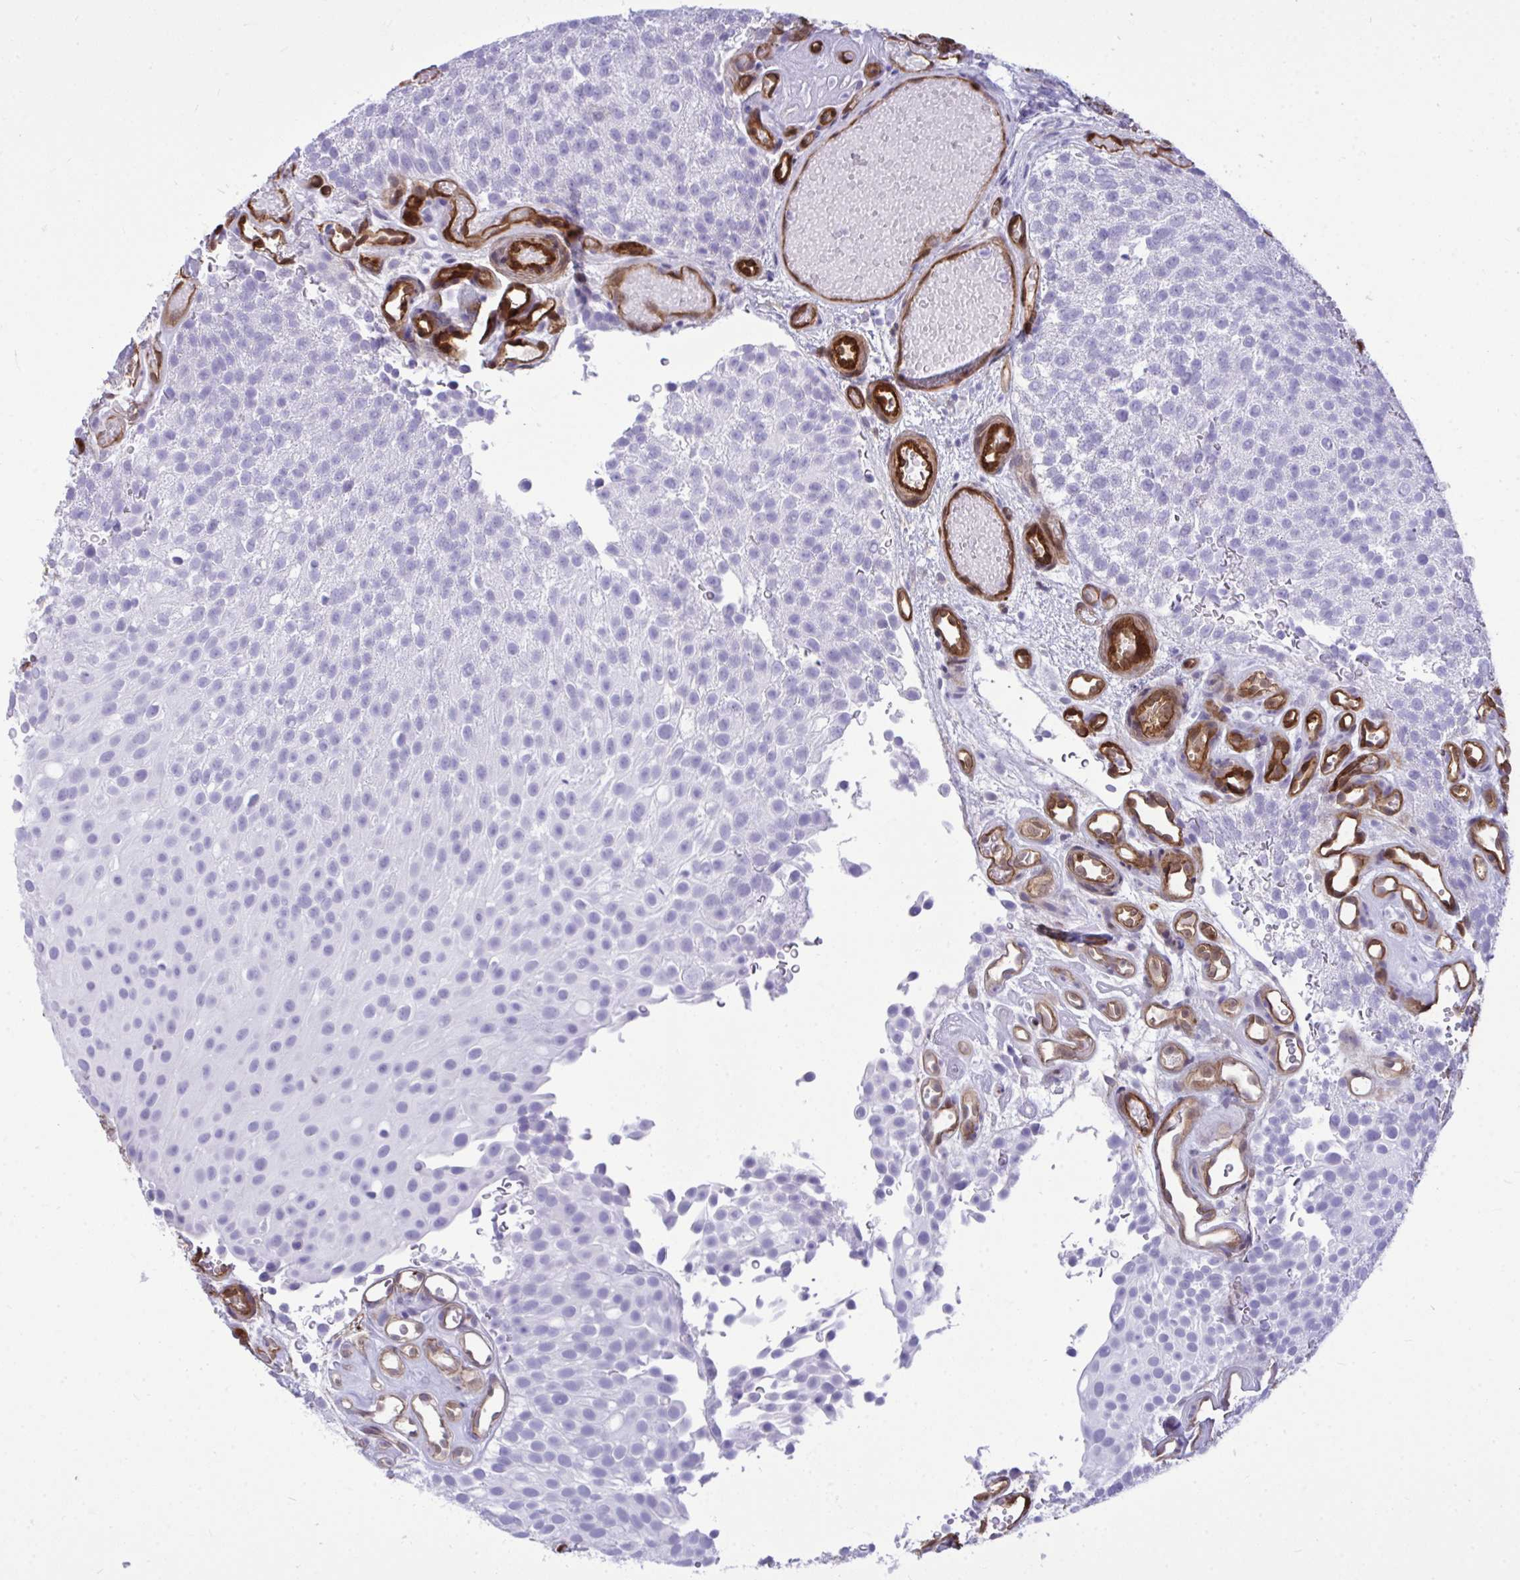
{"staining": {"intensity": "negative", "quantity": "none", "location": "none"}, "tissue": "urothelial cancer", "cell_type": "Tumor cells", "image_type": "cancer", "snomed": [{"axis": "morphology", "description": "Urothelial carcinoma, Low grade"}, {"axis": "topography", "description": "Urinary bladder"}], "caption": "Urothelial cancer stained for a protein using IHC reveals no staining tumor cells.", "gene": "LIMS2", "patient": {"sex": "male", "age": 78}}